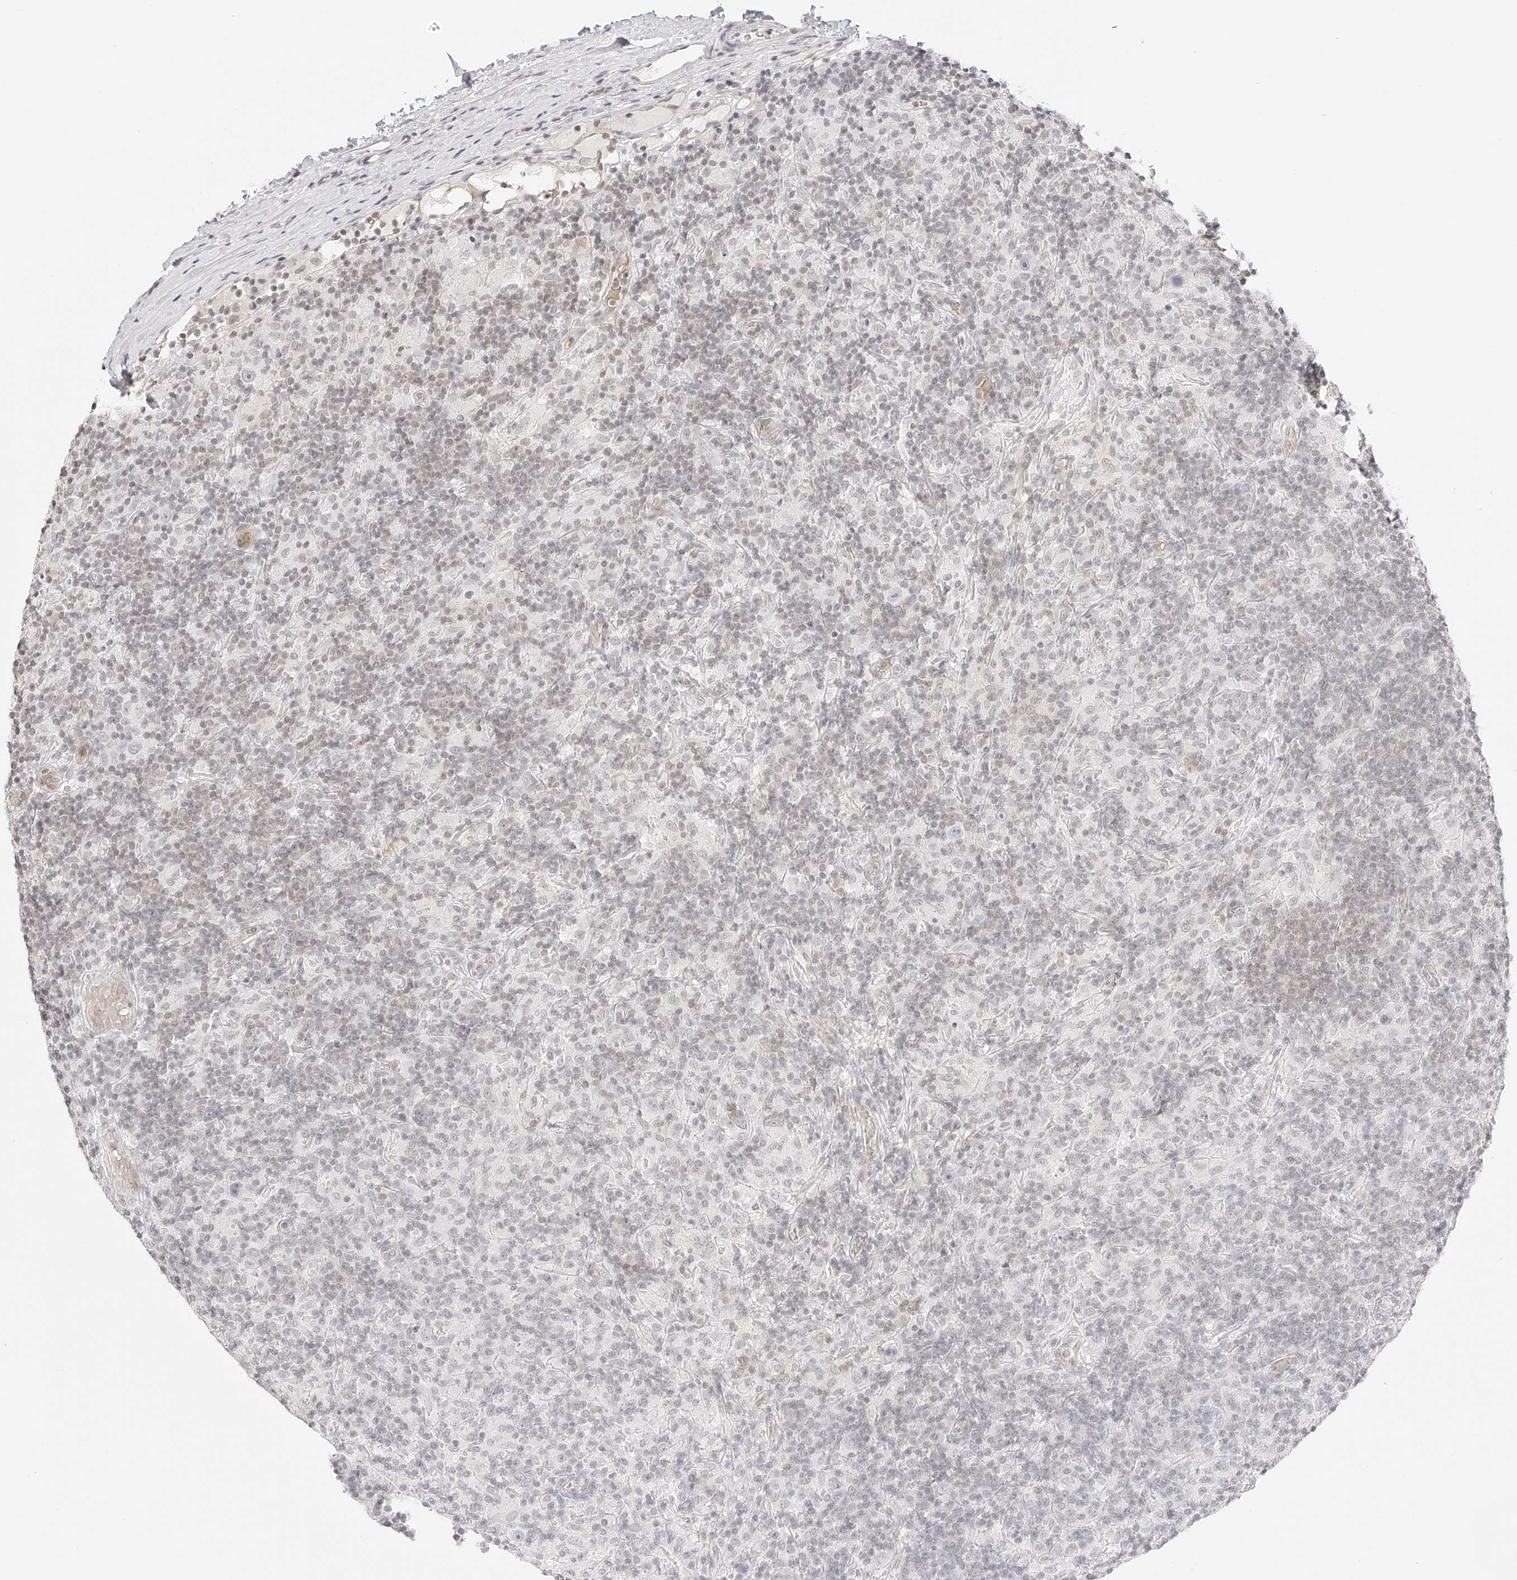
{"staining": {"intensity": "negative", "quantity": "none", "location": "none"}, "tissue": "lymphoma", "cell_type": "Tumor cells", "image_type": "cancer", "snomed": [{"axis": "morphology", "description": "Hodgkin's disease, NOS"}, {"axis": "topography", "description": "Lymph node"}], "caption": "This histopathology image is of lymphoma stained with IHC to label a protein in brown with the nuclei are counter-stained blue. There is no staining in tumor cells.", "gene": "ZFP69", "patient": {"sex": "male", "age": 70}}